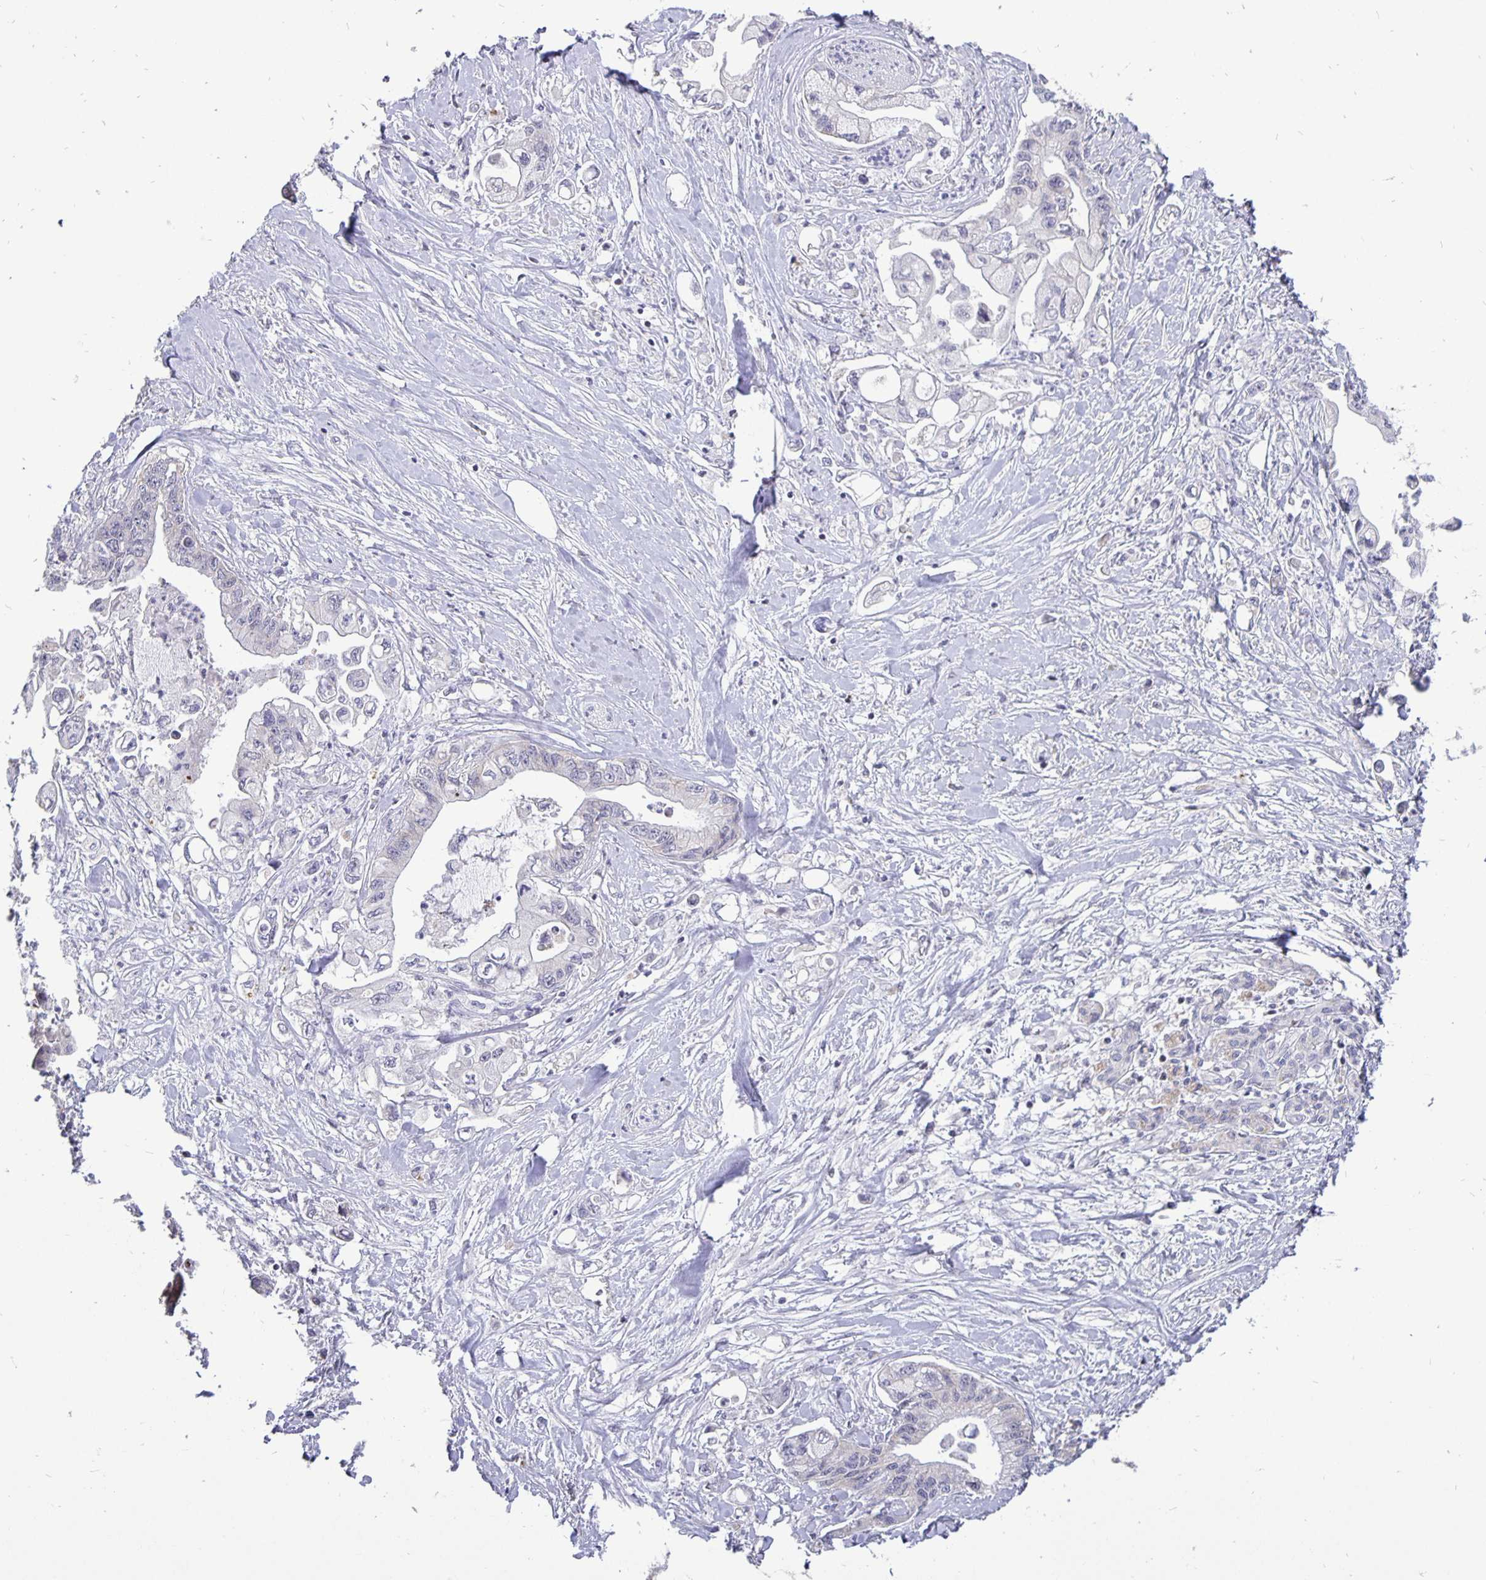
{"staining": {"intensity": "negative", "quantity": "none", "location": "none"}, "tissue": "pancreatic cancer", "cell_type": "Tumor cells", "image_type": "cancer", "snomed": [{"axis": "morphology", "description": "Adenocarcinoma, NOS"}, {"axis": "topography", "description": "Pancreas"}], "caption": "Histopathology image shows no protein staining in tumor cells of adenocarcinoma (pancreatic) tissue.", "gene": "ERBB2", "patient": {"sex": "male", "age": 61}}